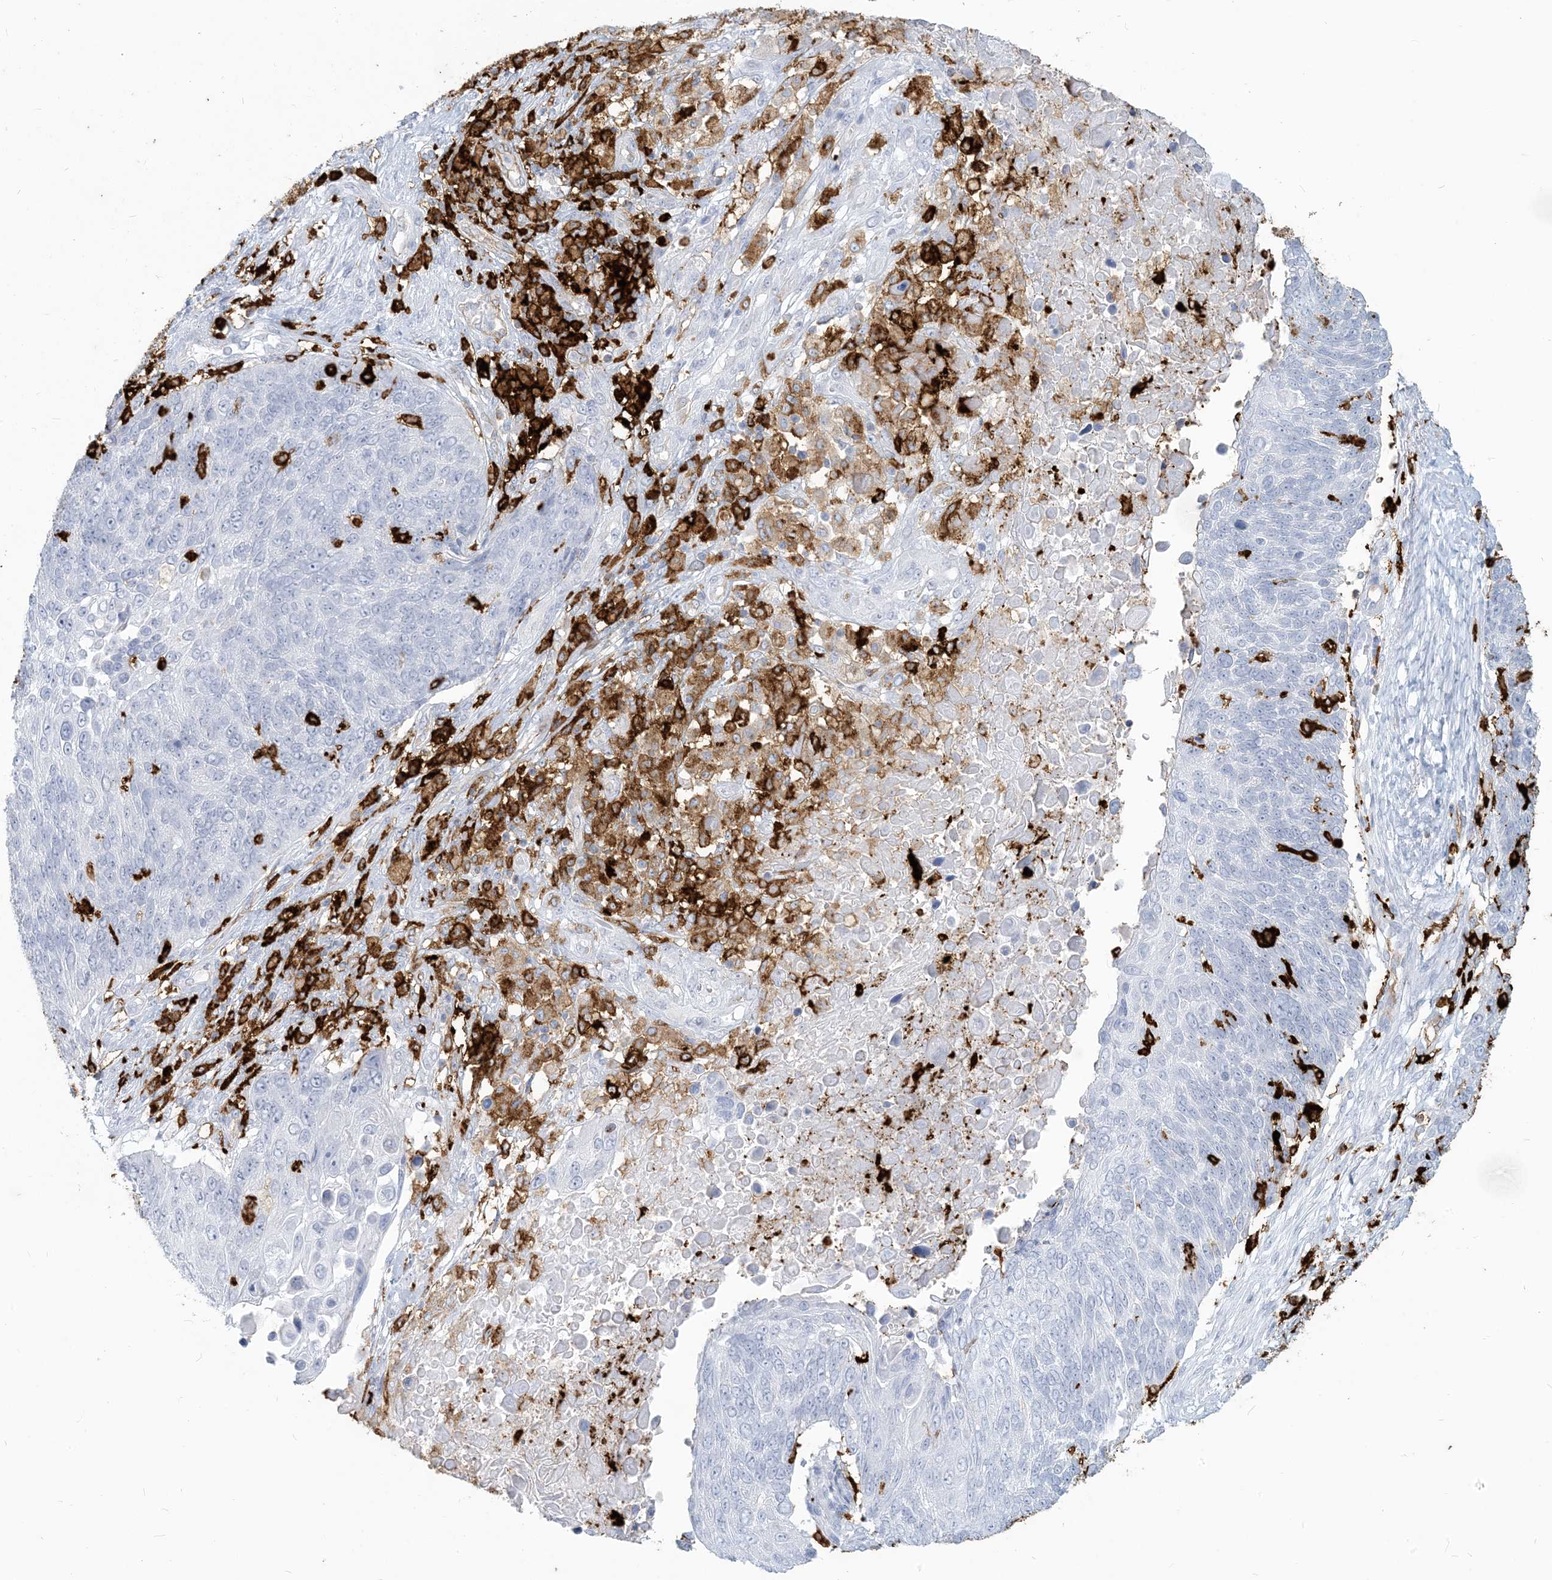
{"staining": {"intensity": "negative", "quantity": "none", "location": "none"}, "tissue": "lung cancer", "cell_type": "Tumor cells", "image_type": "cancer", "snomed": [{"axis": "morphology", "description": "Squamous cell carcinoma, NOS"}, {"axis": "topography", "description": "Lung"}], "caption": "This image is of lung squamous cell carcinoma stained with immunohistochemistry to label a protein in brown with the nuclei are counter-stained blue. There is no staining in tumor cells.", "gene": "HLA-DRB1", "patient": {"sex": "male", "age": 66}}